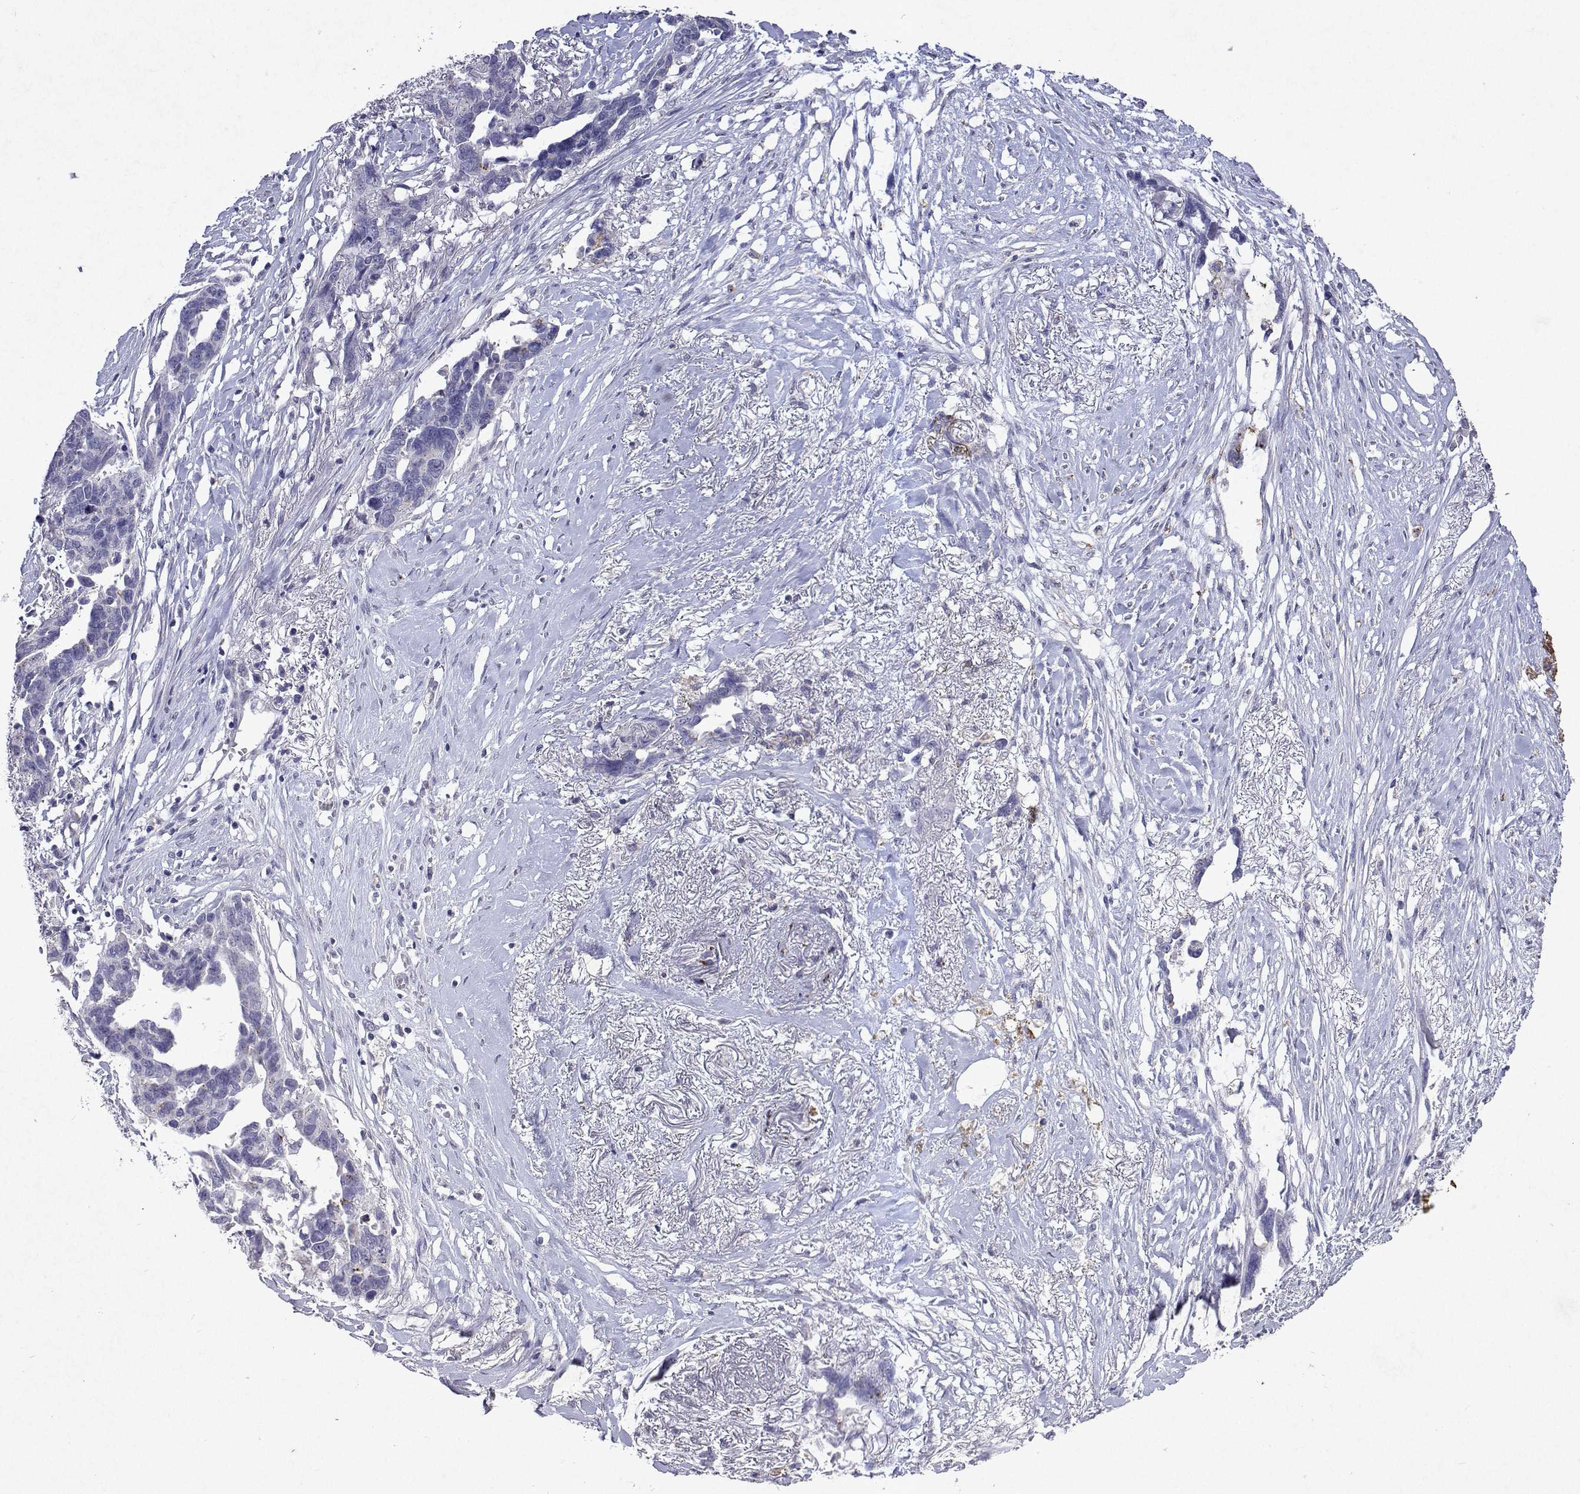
{"staining": {"intensity": "negative", "quantity": "none", "location": "none"}, "tissue": "ovarian cancer", "cell_type": "Tumor cells", "image_type": "cancer", "snomed": [{"axis": "morphology", "description": "Cystadenocarcinoma, serous, NOS"}, {"axis": "topography", "description": "Ovary"}], "caption": "An image of ovarian cancer stained for a protein demonstrates no brown staining in tumor cells.", "gene": "DUSP28", "patient": {"sex": "female", "age": 69}}